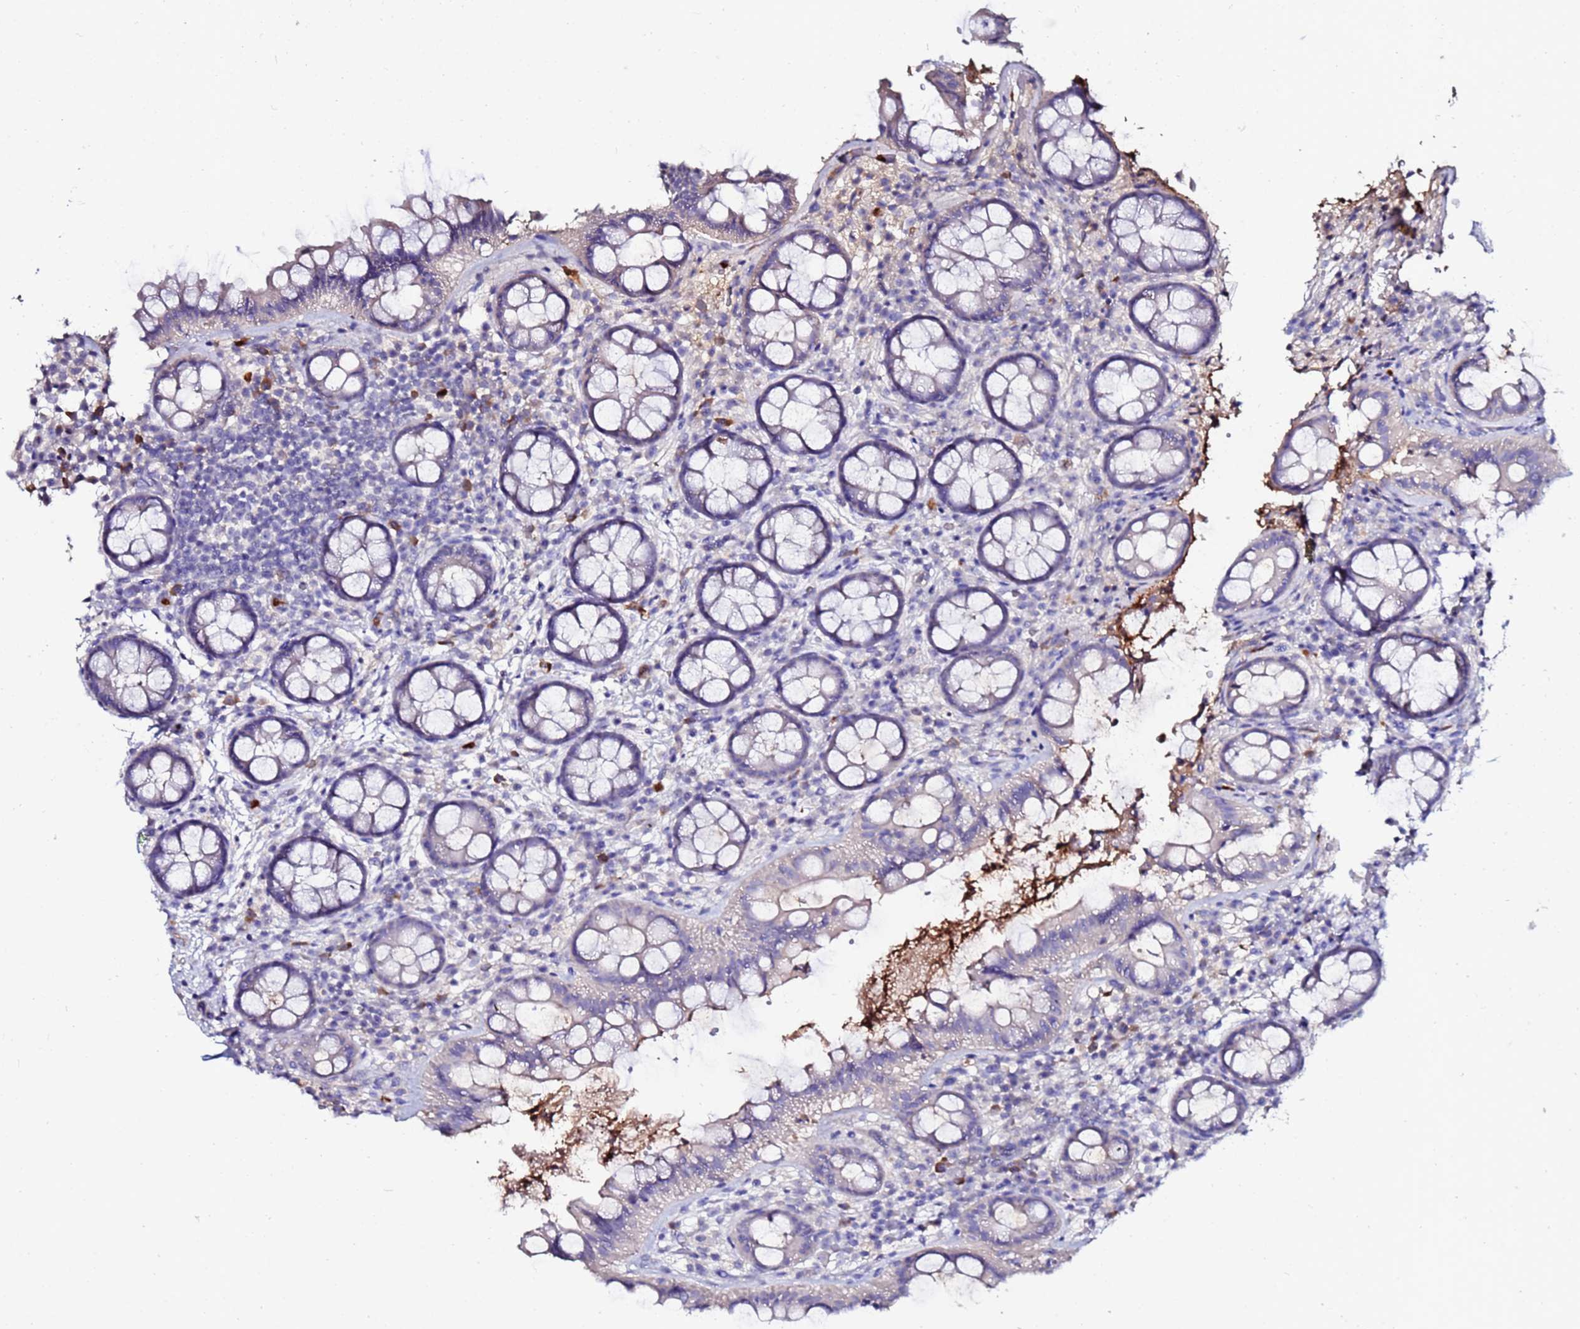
{"staining": {"intensity": "negative", "quantity": "none", "location": "none"}, "tissue": "rectum", "cell_type": "Glandular cells", "image_type": "normal", "snomed": [{"axis": "morphology", "description": "Normal tissue, NOS"}, {"axis": "topography", "description": "Rectum"}, {"axis": "topography", "description": "Peripheral nerve tissue"}], "caption": "Protein analysis of normal rectum shows no significant positivity in glandular cells. (DAB immunohistochemistry visualized using brightfield microscopy, high magnification).", "gene": "TUBAL3", "patient": {"sex": "female", "age": 69}}